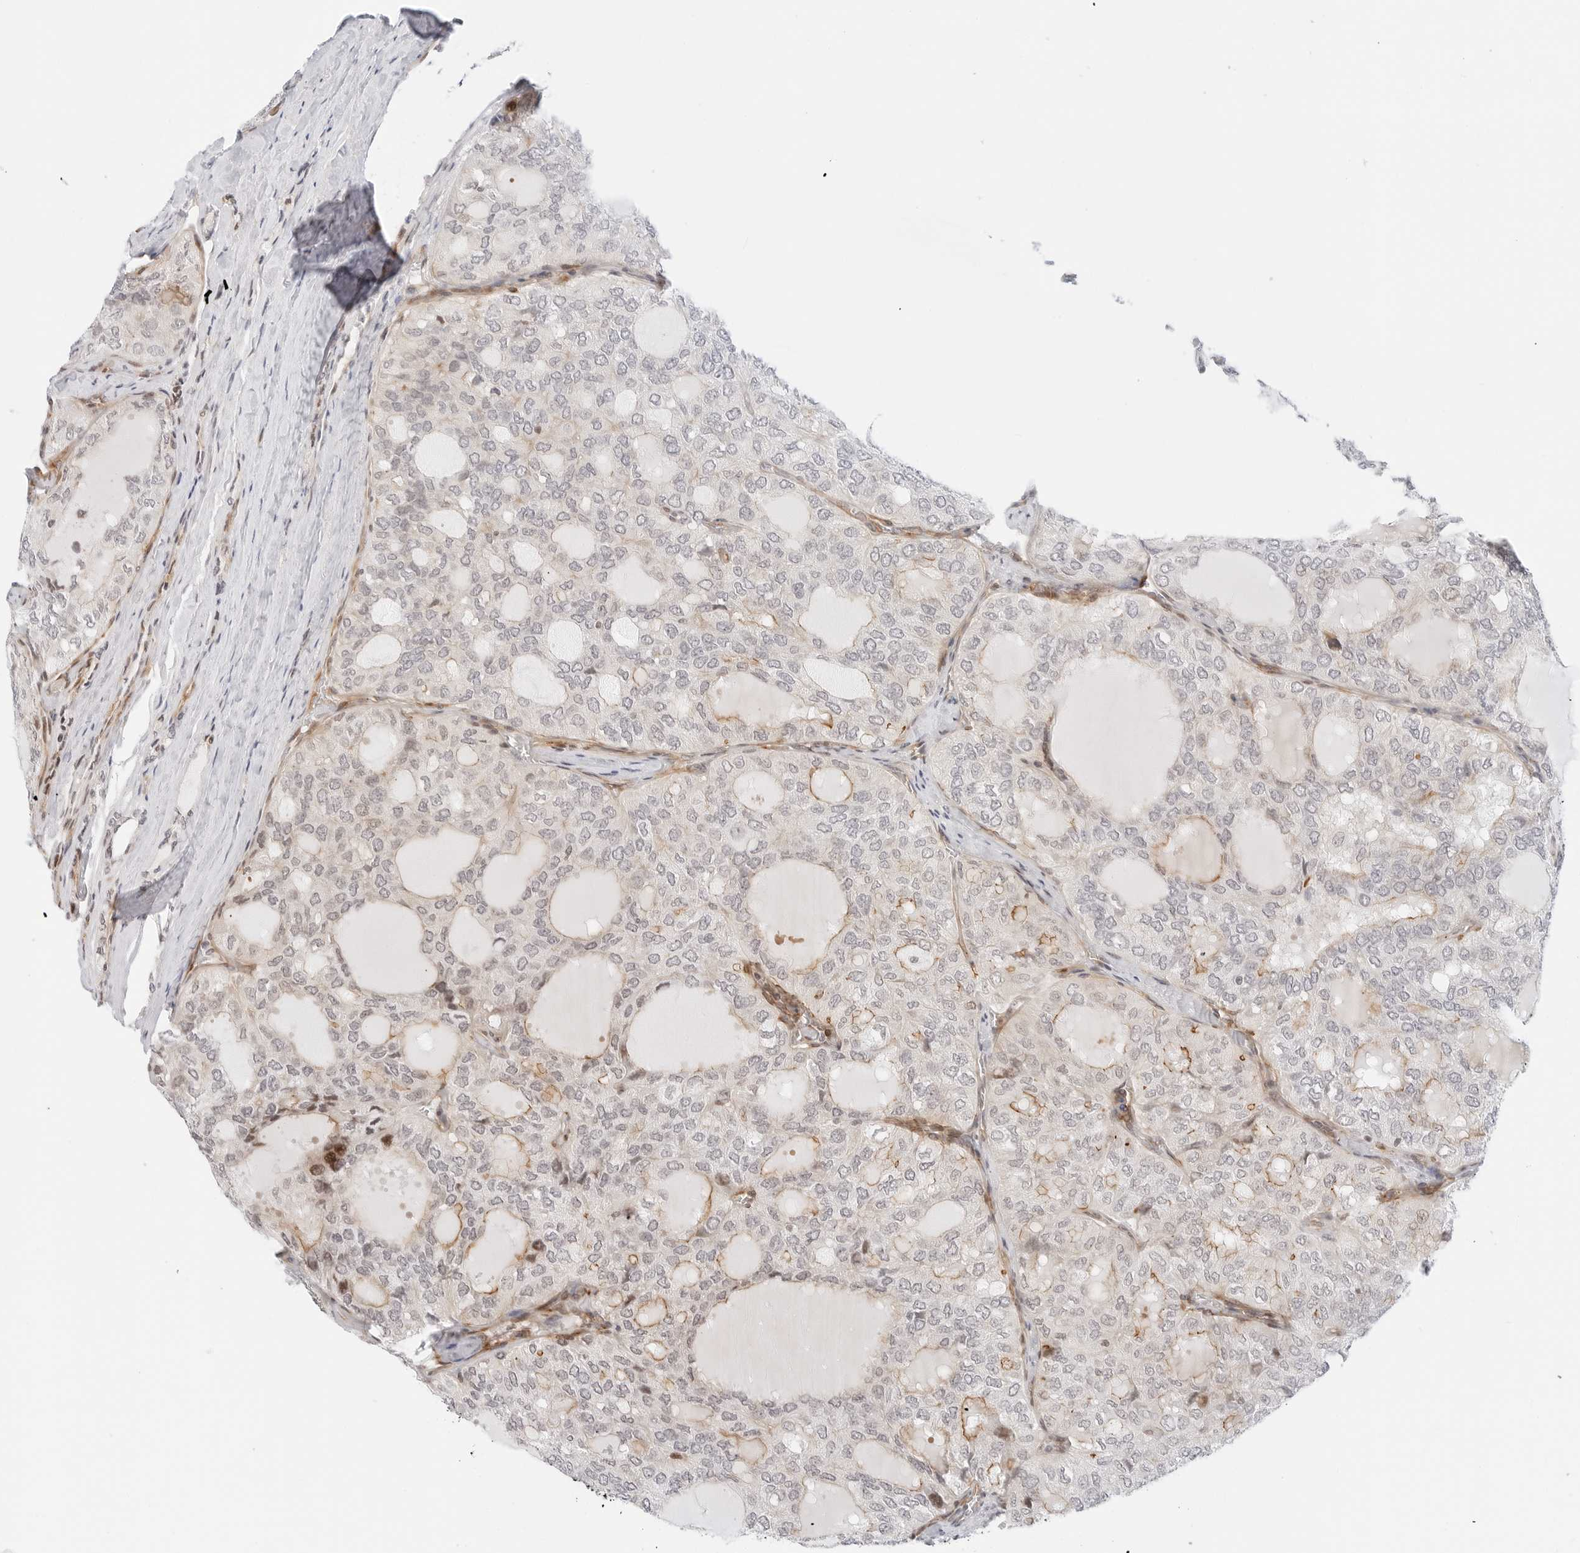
{"staining": {"intensity": "weak", "quantity": "<25%", "location": "nuclear"}, "tissue": "thyroid cancer", "cell_type": "Tumor cells", "image_type": "cancer", "snomed": [{"axis": "morphology", "description": "Follicular adenoma carcinoma, NOS"}, {"axis": "topography", "description": "Thyroid gland"}], "caption": "Photomicrograph shows no significant protein staining in tumor cells of thyroid cancer.", "gene": "ZNF613", "patient": {"sex": "male", "age": 75}}